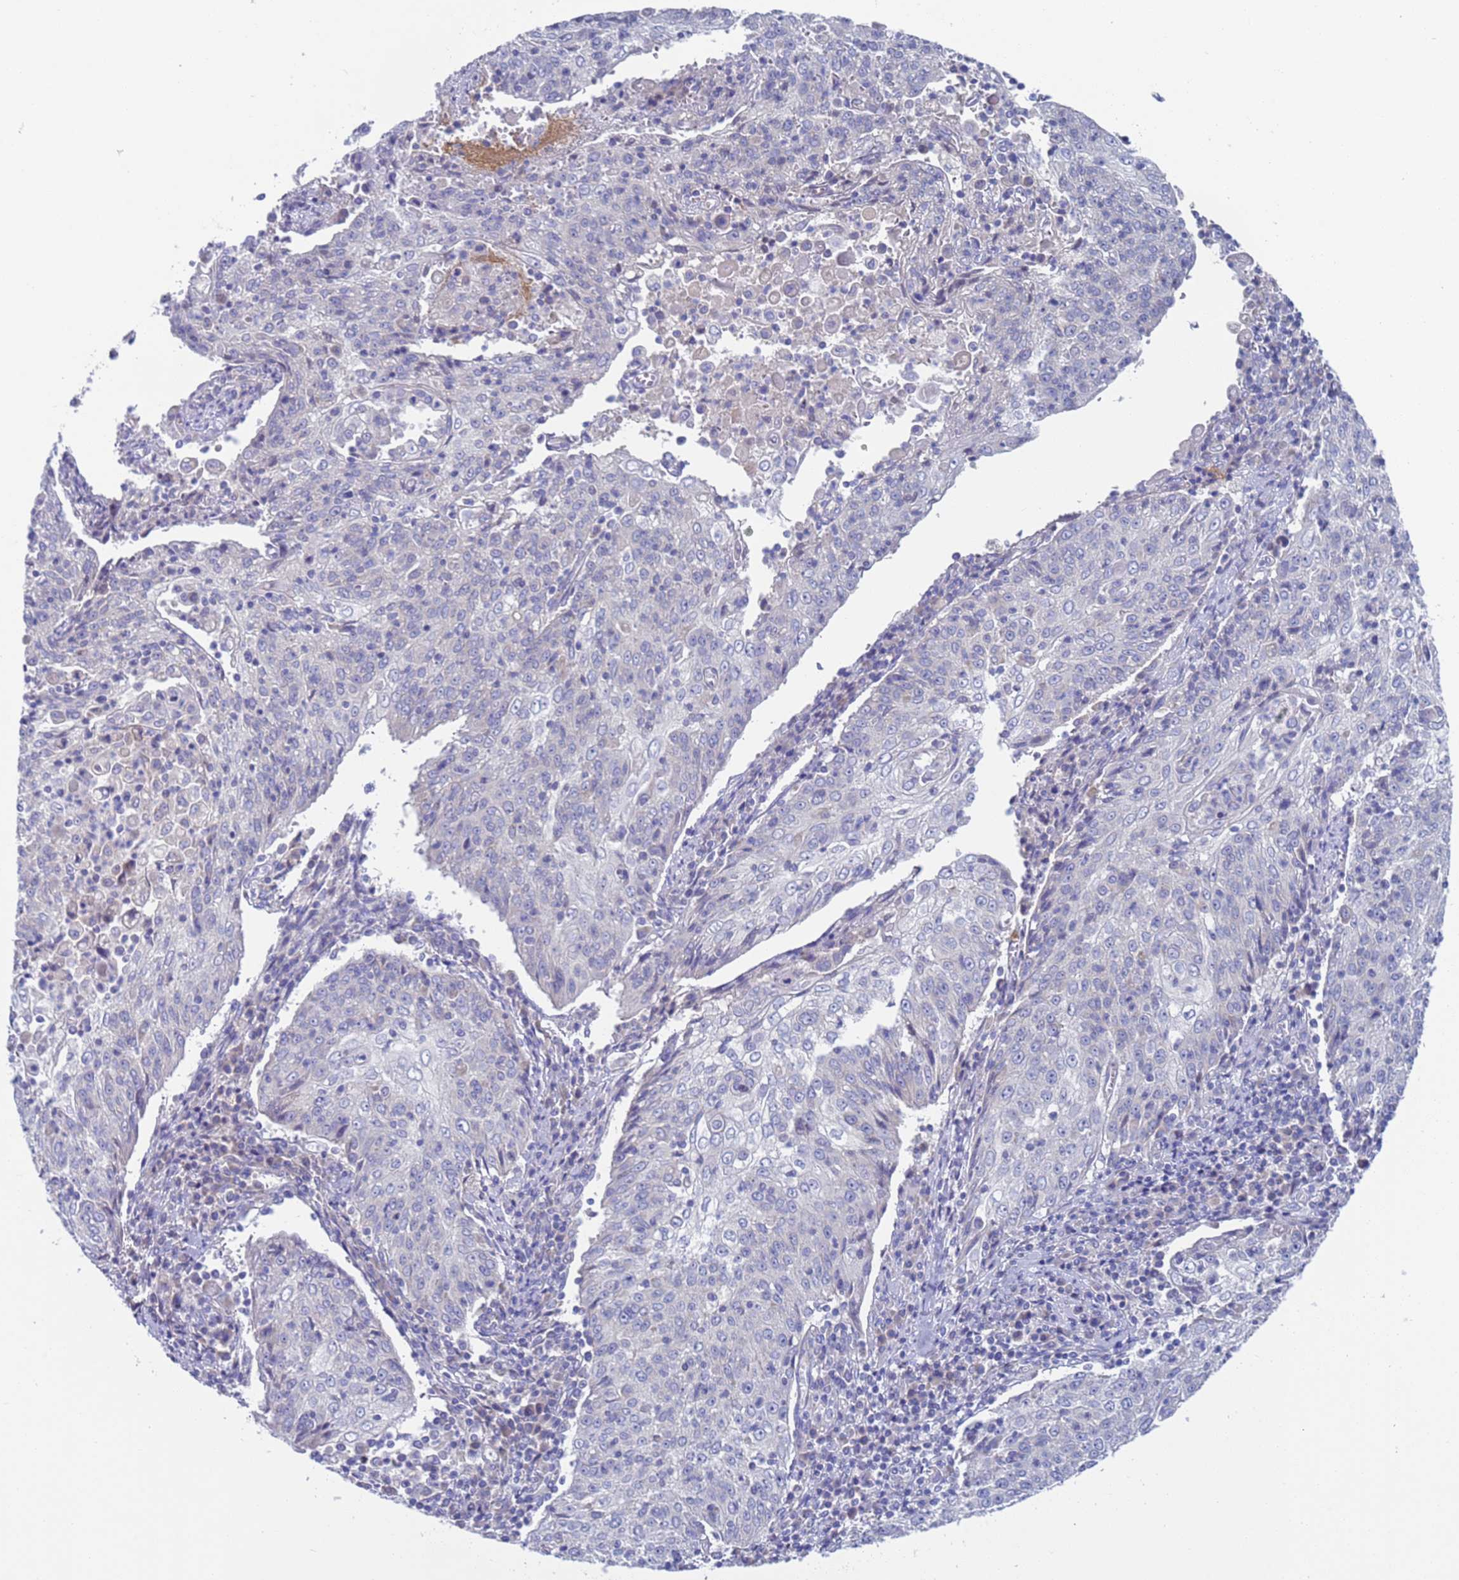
{"staining": {"intensity": "negative", "quantity": "none", "location": "none"}, "tissue": "cervical cancer", "cell_type": "Tumor cells", "image_type": "cancer", "snomed": [{"axis": "morphology", "description": "Squamous cell carcinoma, NOS"}, {"axis": "topography", "description": "Cervix"}], "caption": "A histopathology image of human cervical cancer is negative for staining in tumor cells. The staining is performed using DAB (3,3'-diaminobenzidine) brown chromogen with nuclei counter-stained in using hematoxylin.", "gene": "PET117", "patient": {"sex": "female", "age": 48}}